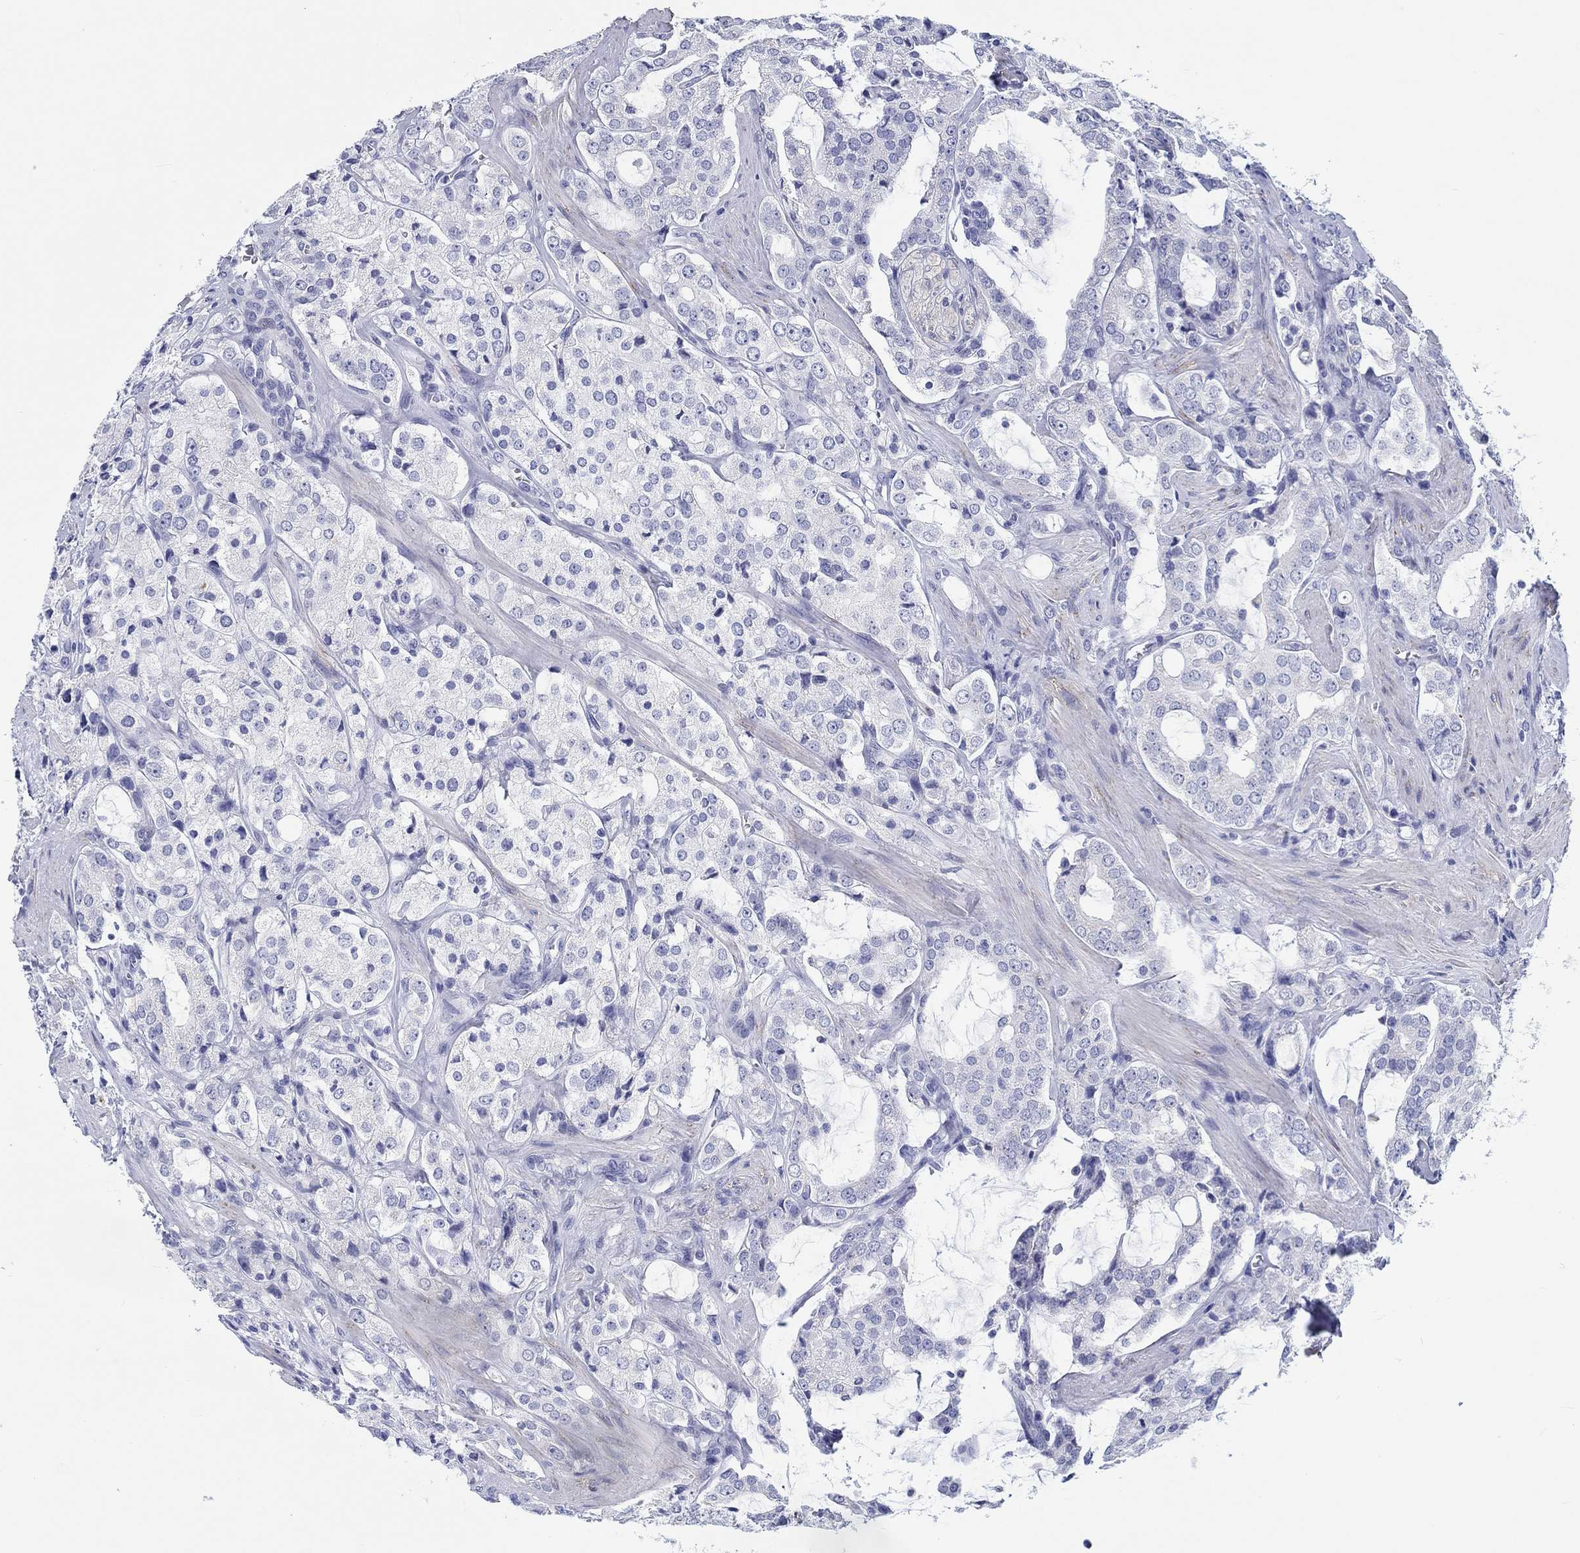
{"staining": {"intensity": "negative", "quantity": "none", "location": "none"}, "tissue": "prostate cancer", "cell_type": "Tumor cells", "image_type": "cancer", "snomed": [{"axis": "morphology", "description": "Adenocarcinoma, NOS"}, {"axis": "topography", "description": "Prostate"}], "caption": "Prostate cancer stained for a protein using immunohistochemistry reveals no positivity tumor cells.", "gene": "H1-1", "patient": {"sex": "male", "age": 66}}